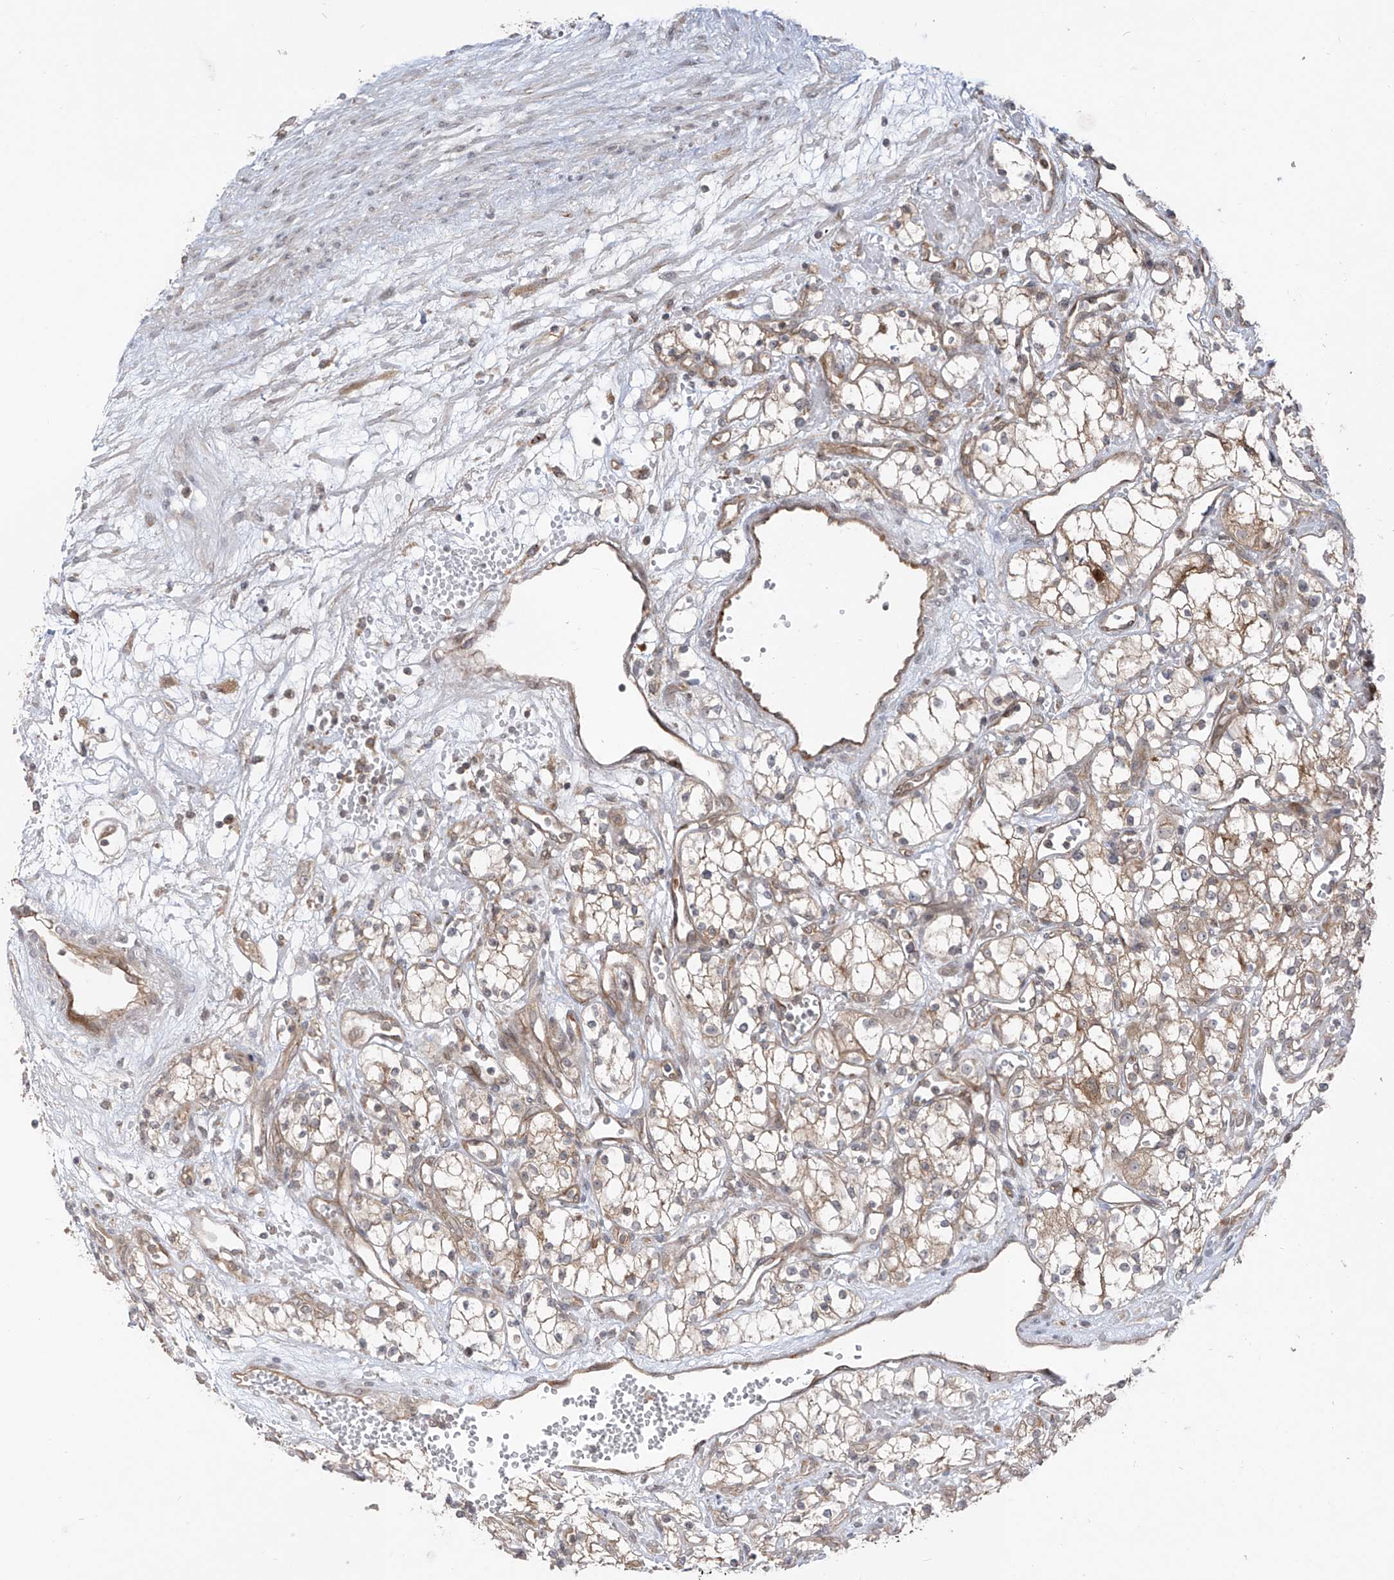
{"staining": {"intensity": "weak", "quantity": "25%-75%", "location": "cytoplasmic/membranous"}, "tissue": "renal cancer", "cell_type": "Tumor cells", "image_type": "cancer", "snomed": [{"axis": "morphology", "description": "Adenocarcinoma, NOS"}, {"axis": "topography", "description": "Kidney"}], "caption": "A brown stain highlights weak cytoplasmic/membranous staining of a protein in renal cancer (adenocarcinoma) tumor cells.", "gene": "PDE11A", "patient": {"sex": "male", "age": 59}}